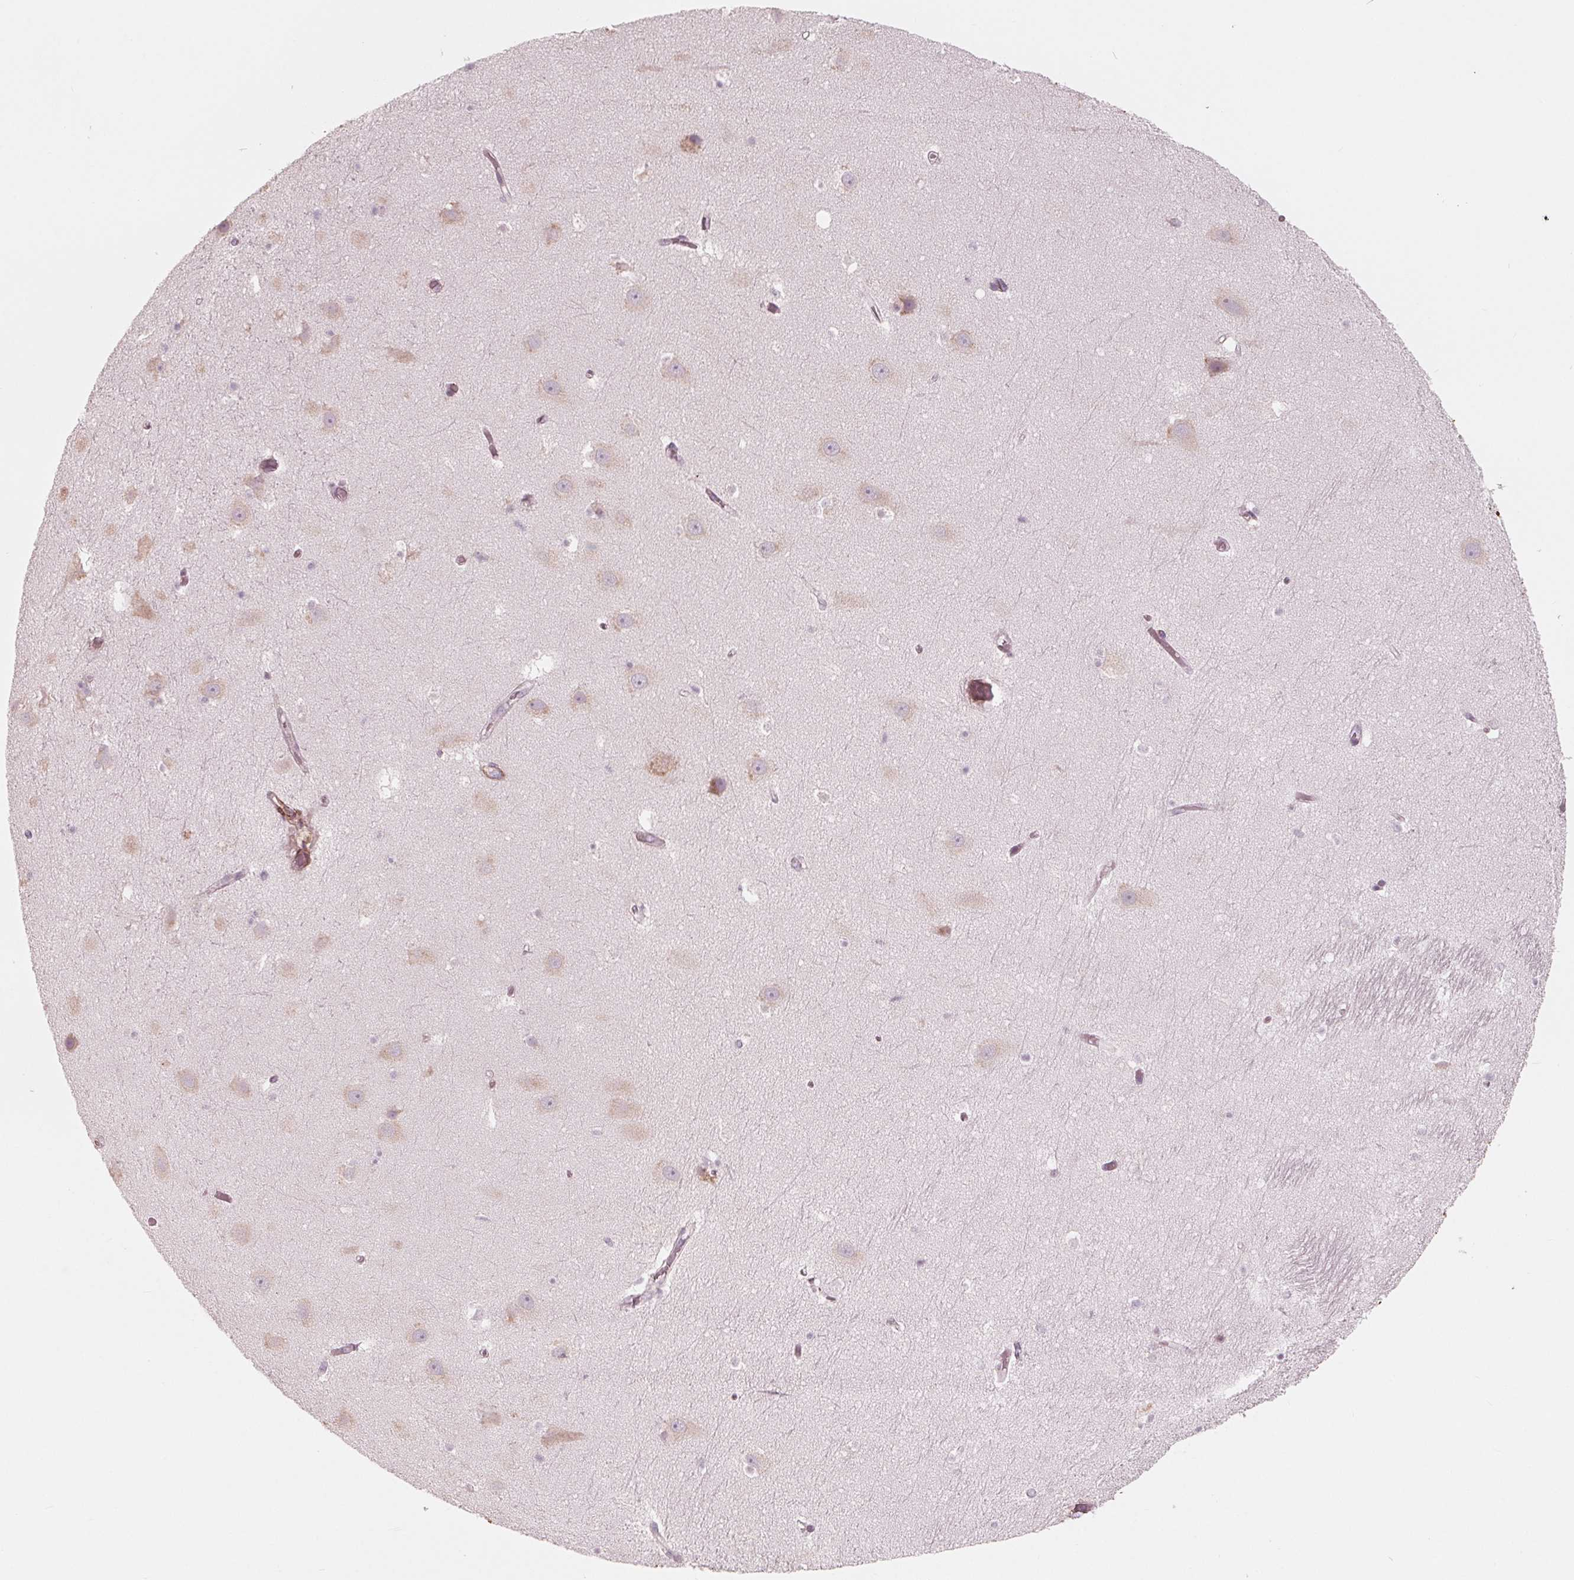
{"staining": {"intensity": "negative", "quantity": "none", "location": "none"}, "tissue": "hippocampus", "cell_type": "Glial cells", "image_type": "normal", "snomed": [{"axis": "morphology", "description": "Normal tissue, NOS"}, {"axis": "topography", "description": "Hippocampus"}], "caption": "Photomicrograph shows no protein staining in glial cells of normal hippocampus. (Brightfield microscopy of DAB (3,3'-diaminobenzidine) immunohistochemistry (IHC) at high magnification).", "gene": "MIER3", "patient": {"sex": "male", "age": 26}}